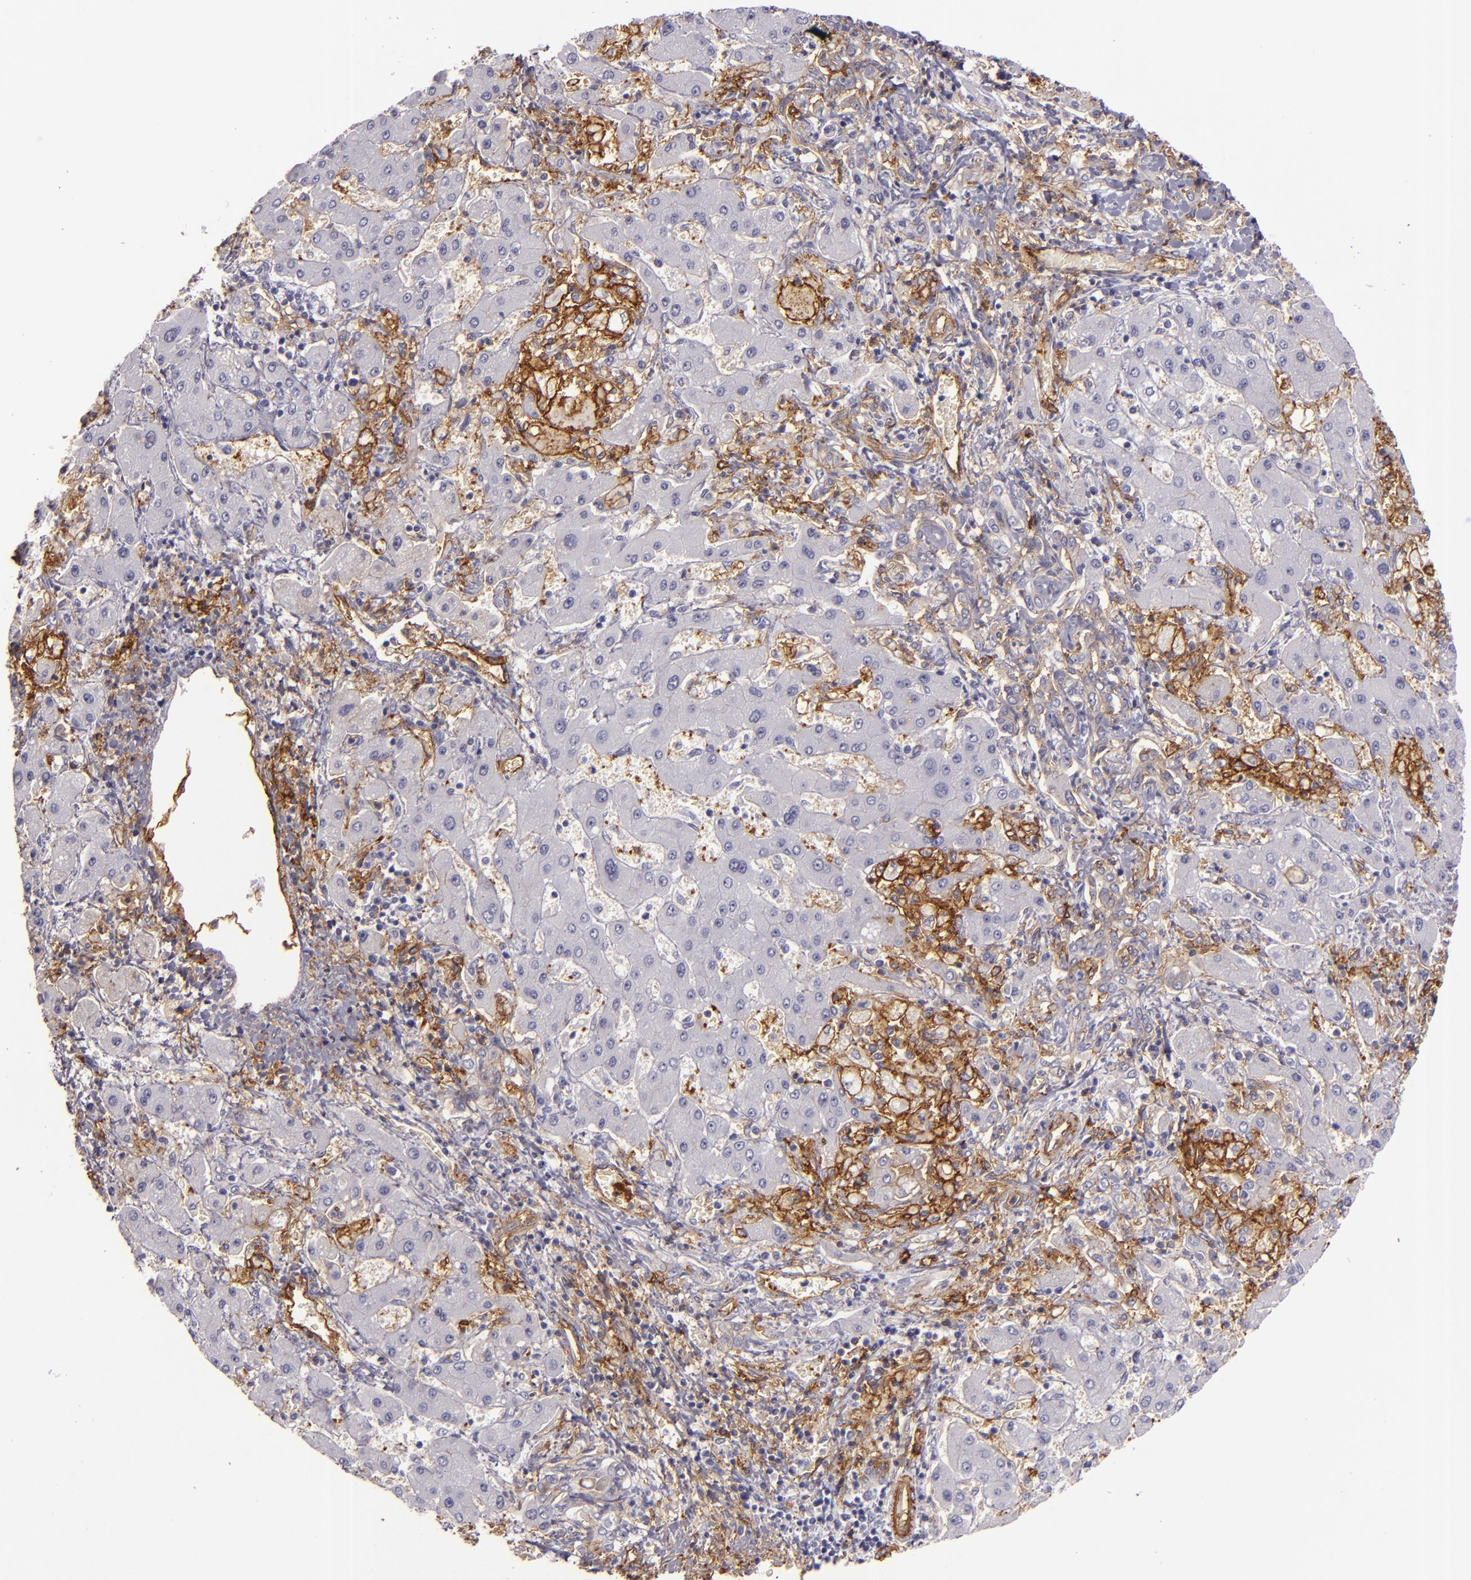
{"staining": {"intensity": "negative", "quantity": "none", "location": "none"}, "tissue": "liver cancer", "cell_type": "Tumor cells", "image_type": "cancer", "snomed": [{"axis": "morphology", "description": "Cholangiocarcinoma"}, {"axis": "topography", "description": "Liver"}], "caption": "Liver cancer (cholangiocarcinoma) was stained to show a protein in brown. There is no significant expression in tumor cells. (Brightfield microscopy of DAB IHC at high magnification).", "gene": "CD9", "patient": {"sex": "male", "age": 50}}